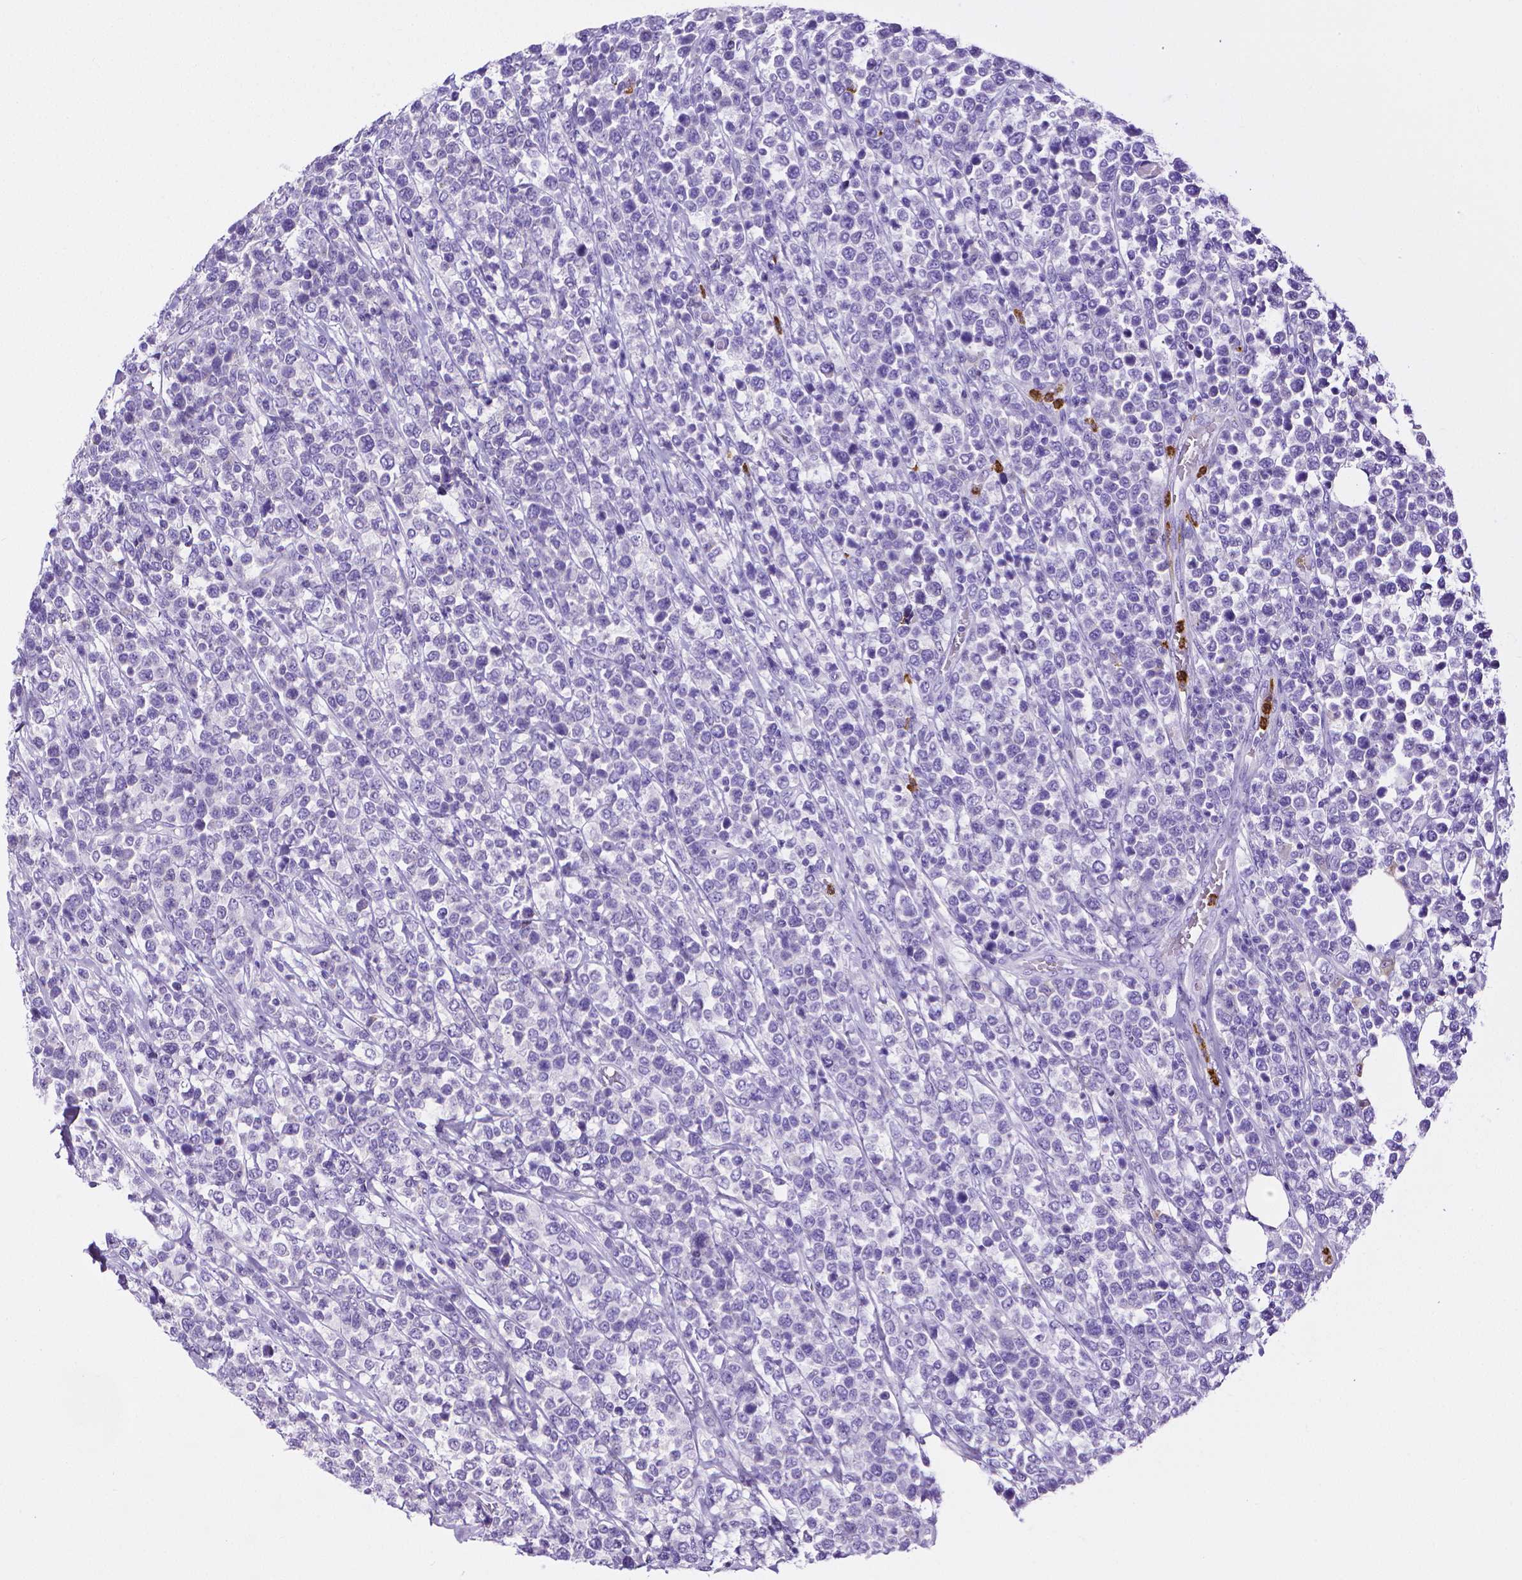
{"staining": {"intensity": "negative", "quantity": "none", "location": "none"}, "tissue": "lymphoma", "cell_type": "Tumor cells", "image_type": "cancer", "snomed": [{"axis": "morphology", "description": "Malignant lymphoma, non-Hodgkin's type, High grade"}, {"axis": "topography", "description": "Soft tissue"}], "caption": "Photomicrograph shows no protein expression in tumor cells of lymphoma tissue.", "gene": "MMP9", "patient": {"sex": "female", "age": 56}}